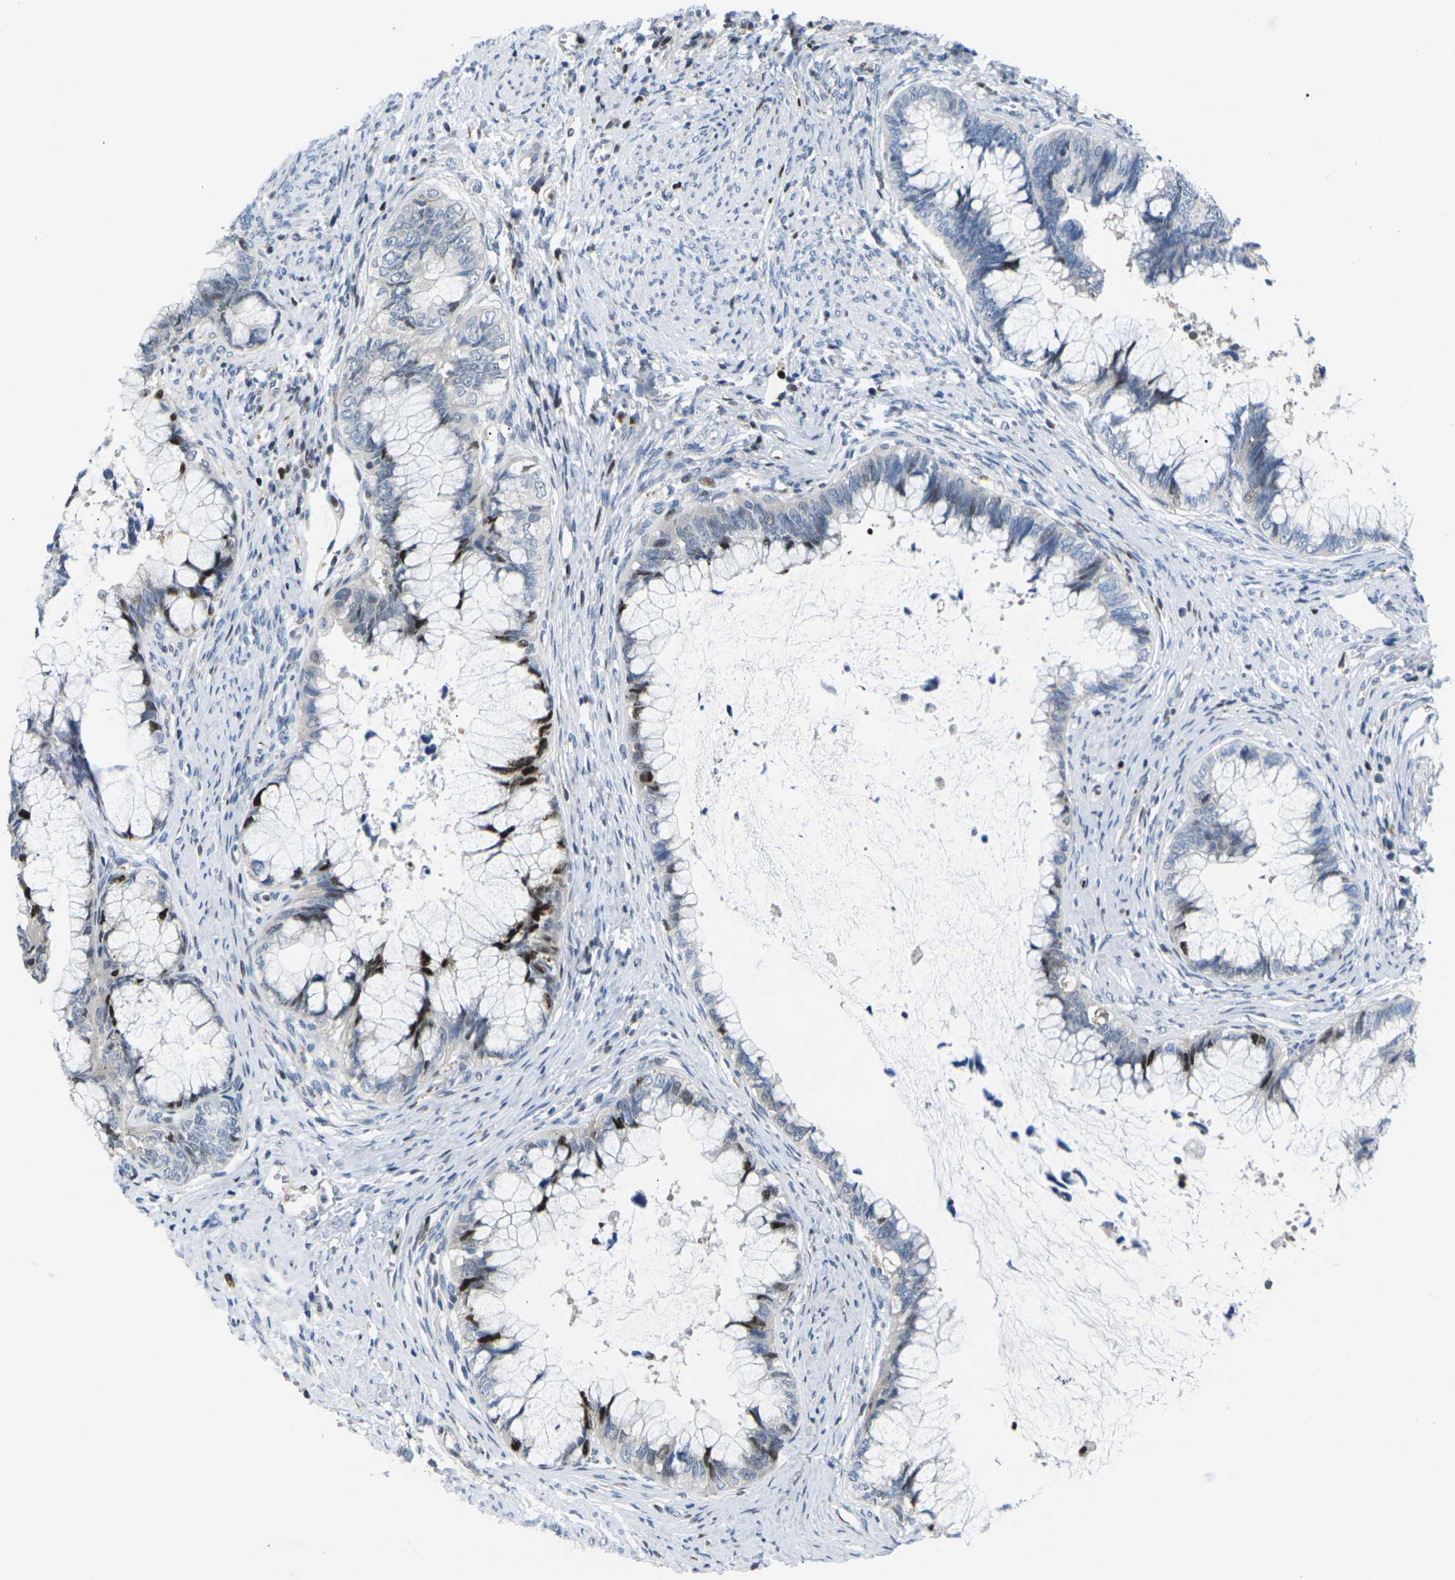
{"staining": {"intensity": "strong", "quantity": "<25%", "location": "nuclear"}, "tissue": "cervical cancer", "cell_type": "Tumor cells", "image_type": "cancer", "snomed": [{"axis": "morphology", "description": "Adenocarcinoma, NOS"}, {"axis": "topography", "description": "Cervix"}], "caption": "There is medium levels of strong nuclear positivity in tumor cells of cervical cancer, as demonstrated by immunohistochemical staining (brown color).", "gene": "RPS6KA3", "patient": {"sex": "female", "age": 44}}